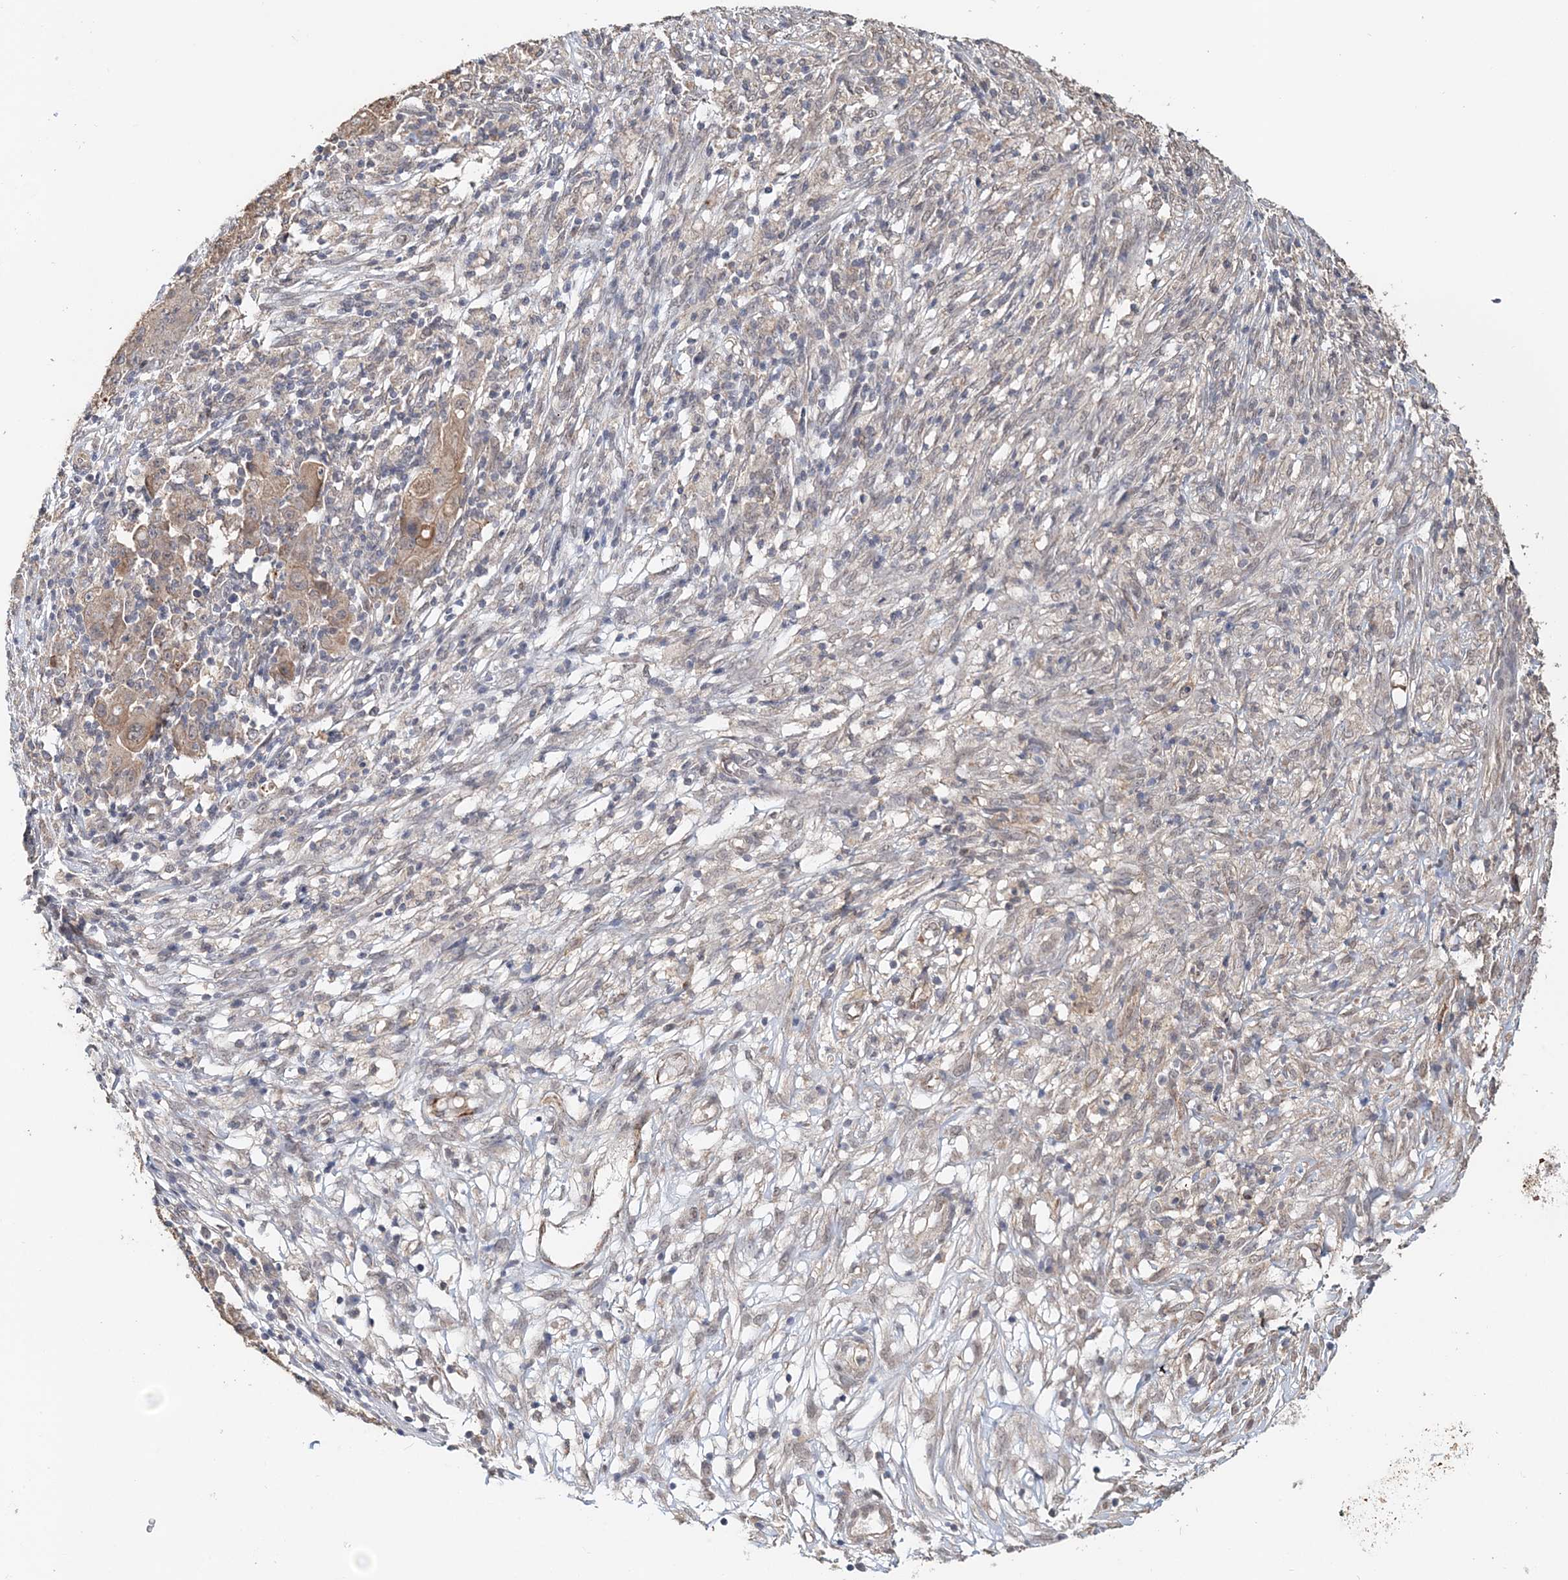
{"staining": {"intensity": "weak", "quantity": ">75%", "location": "cytoplasmic/membranous"}, "tissue": "ovarian cancer", "cell_type": "Tumor cells", "image_type": "cancer", "snomed": [{"axis": "morphology", "description": "Carcinoma, endometroid"}, {"axis": "topography", "description": "Ovary"}], "caption": "Ovarian cancer tissue reveals weak cytoplasmic/membranous staining in about >75% of tumor cells, visualized by immunohistochemistry.", "gene": "FBXO38", "patient": {"sex": "female", "age": 42}}